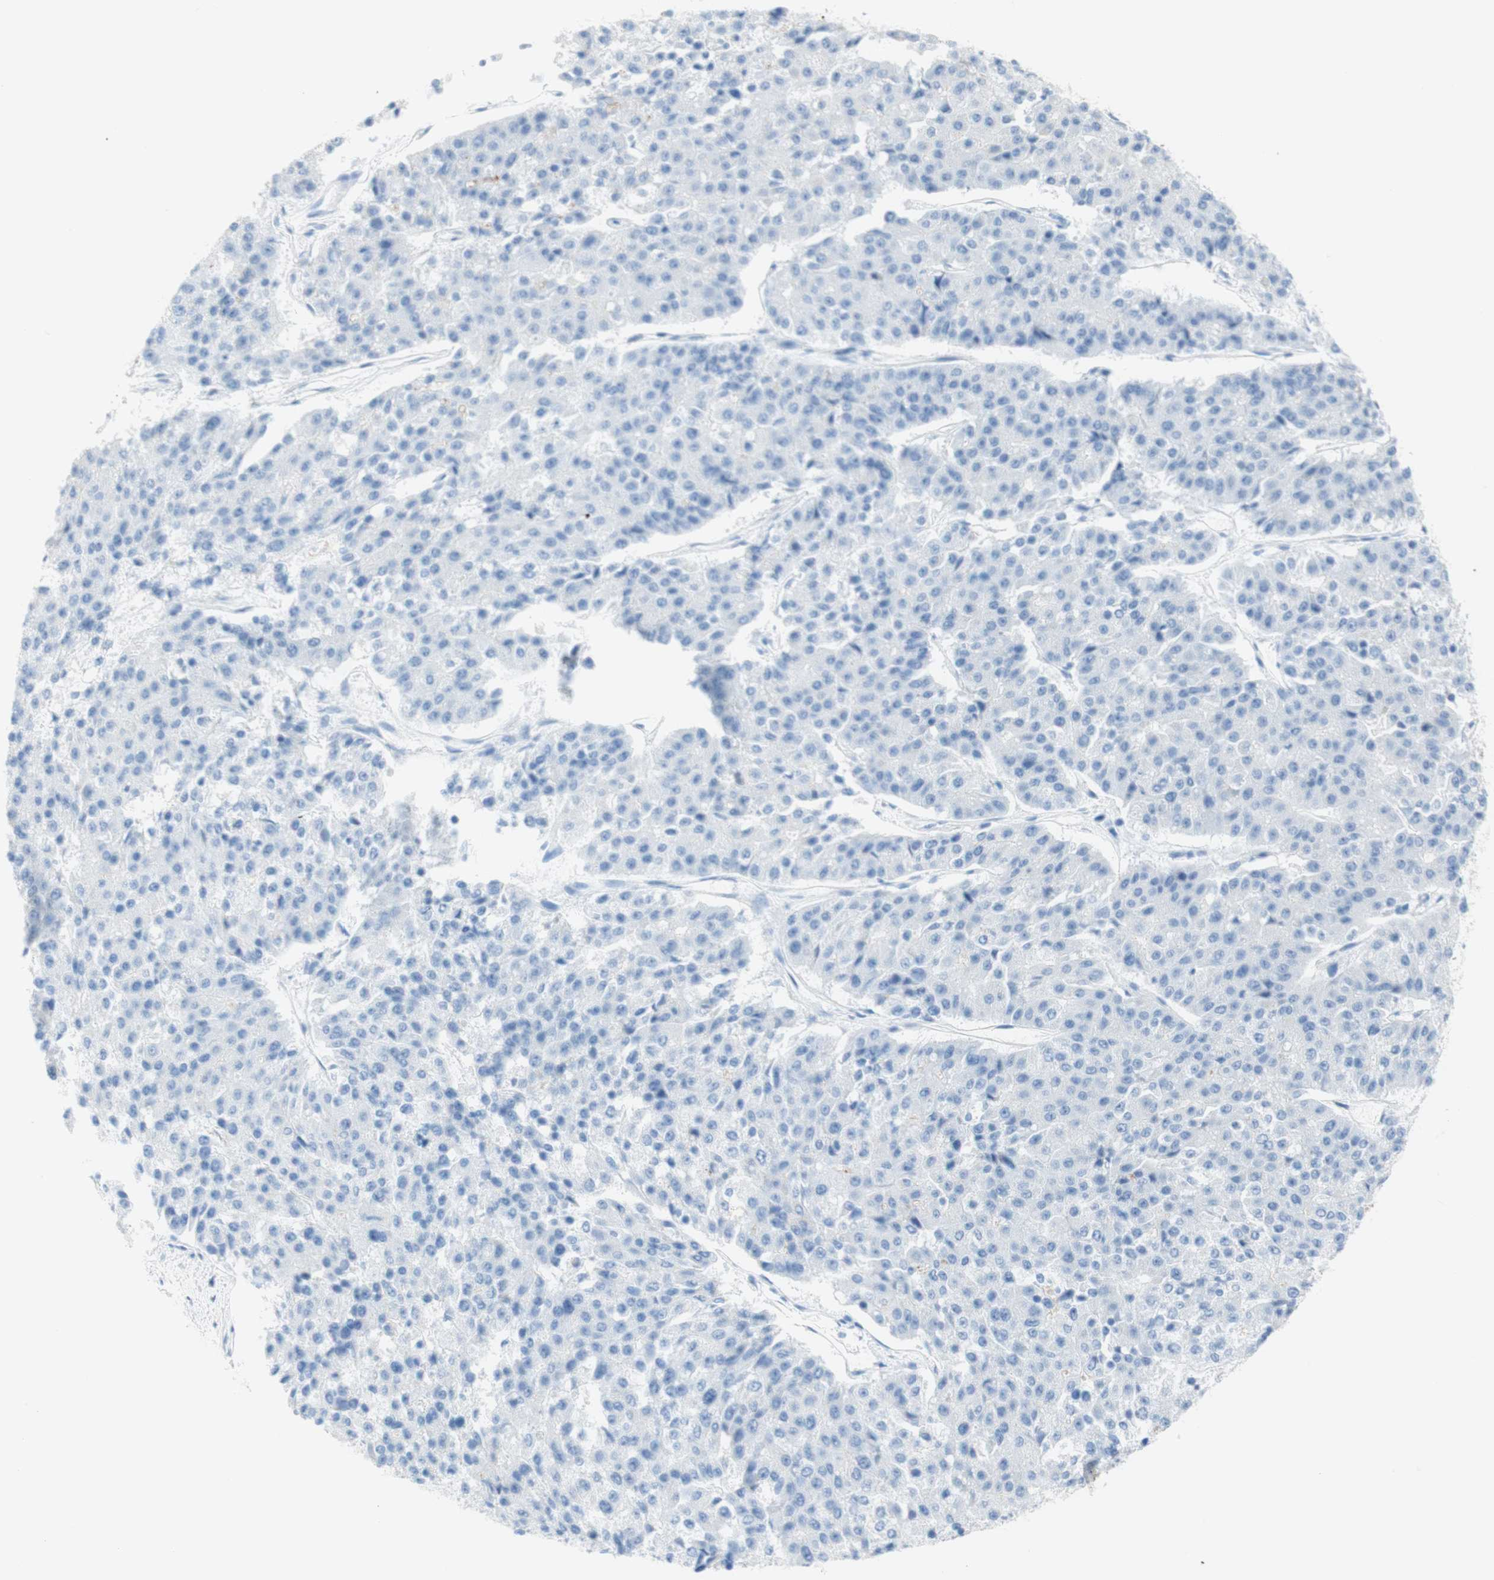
{"staining": {"intensity": "negative", "quantity": "none", "location": "none"}, "tissue": "pancreatic cancer", "cell_type": "Tumor cells", "image_type": "cancer", "snomed": [{"axis": "morphology", "description": "Adenocarcinoma, NOS"}, {"axis": "topography", "description": "Pancreas"}], "caption": "An immunohistochemistry micrograph of pancreatic adenocarcinoma is shown. There is no staining in tumor cells of pancreatic adenocarcinoma.", "gene": "CEACAM1", "patient": {"sex": "male", "age": 50}}